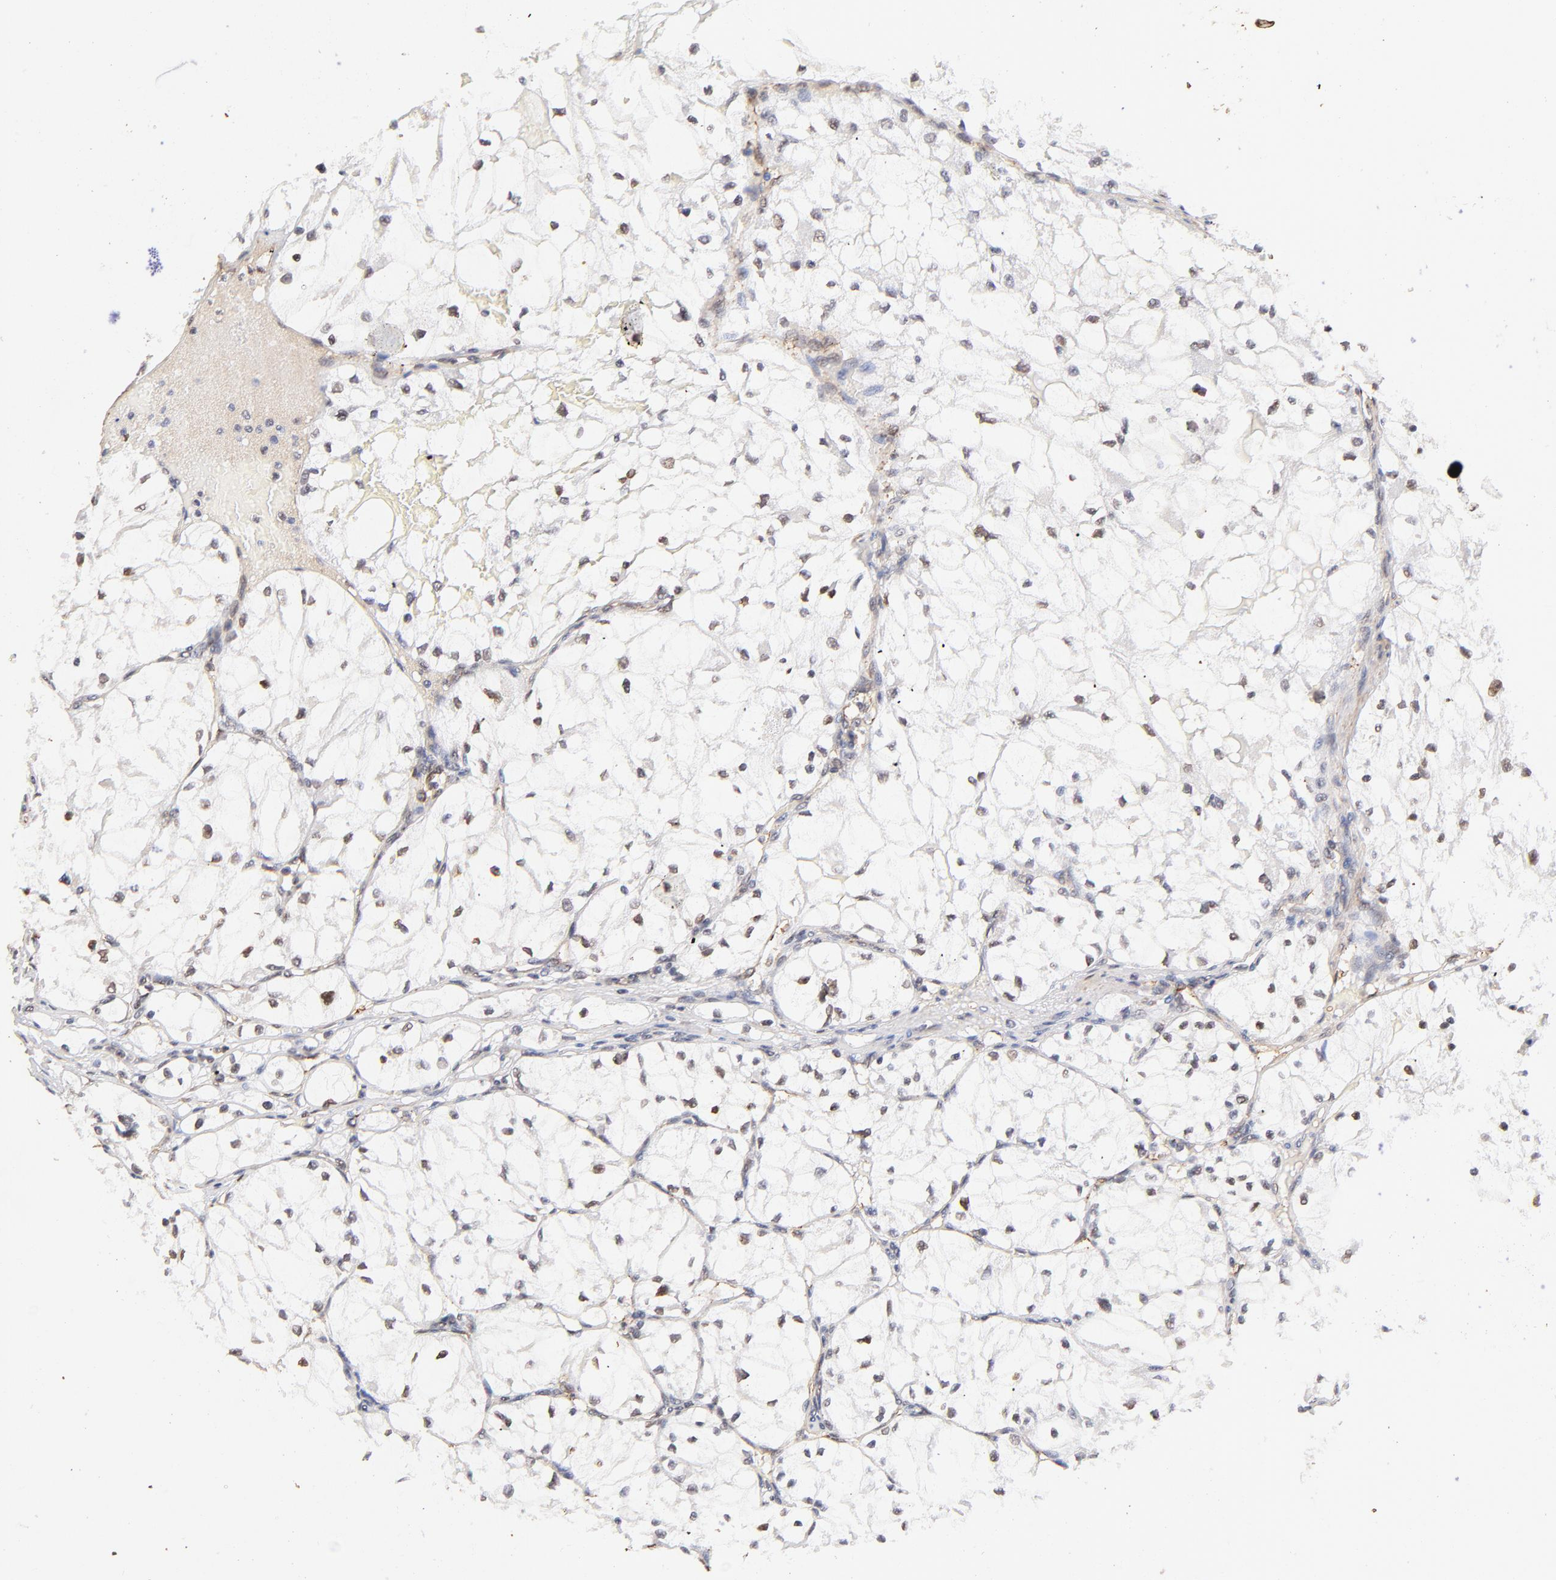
{"staining": {"intensity": "weak", "quantity": "<25%", "location": "nuclear"}, "tissue": "renal cancer", "cell_type": "Tumor cells", "image_type": "cancer", "snomed": [{"axis": "morphology", "description": "Adenocarcinoma, NOS"}, {"axis": "topography", "description": "Kidney"}], "caption": "Tumor cells show no significant protein staining in renal cancer.", "gene": "ZFP92", "patient": {"sex": "male", "age": 61}}